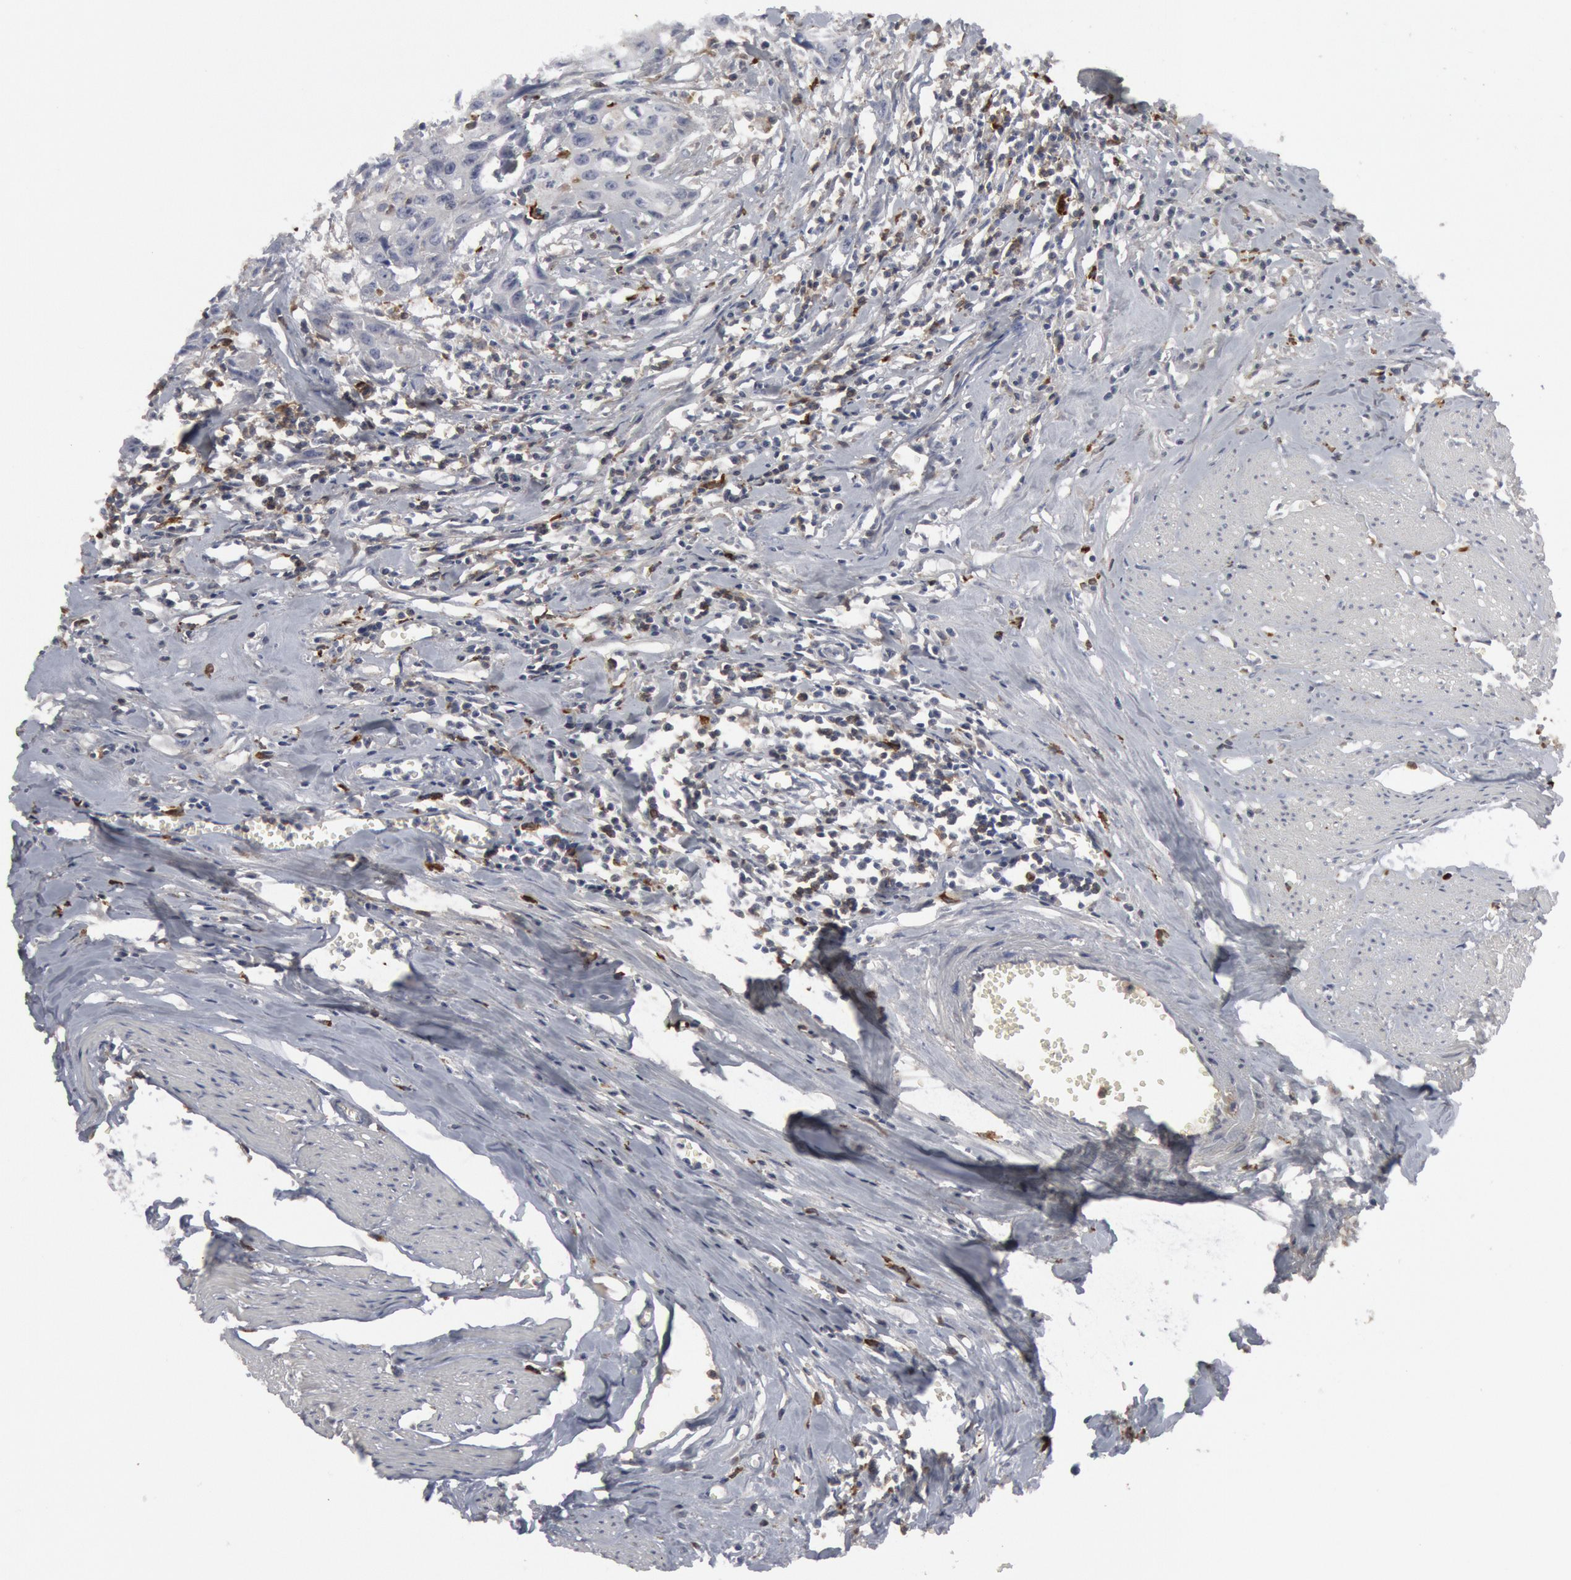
{"staining": {"intensity": "negative", "quantity": "none", "location": "none"}, "tissue": "urothelial cancer", "cell_type": "Tumor cells", "image_type": "cancer", "snomed": [{"axis": "morphology", "description": "Urothelial carcinoma, High grade"}, {"axis": "topography", "description": "Urinary bladder"}], "caption": "This is an immunohistochemistry (IHC) histopathology image of urothelial cancer. There is no positivity in tumor cells.", "gene": "C1QC", "patient": {"sex": "male", "age": 54}}